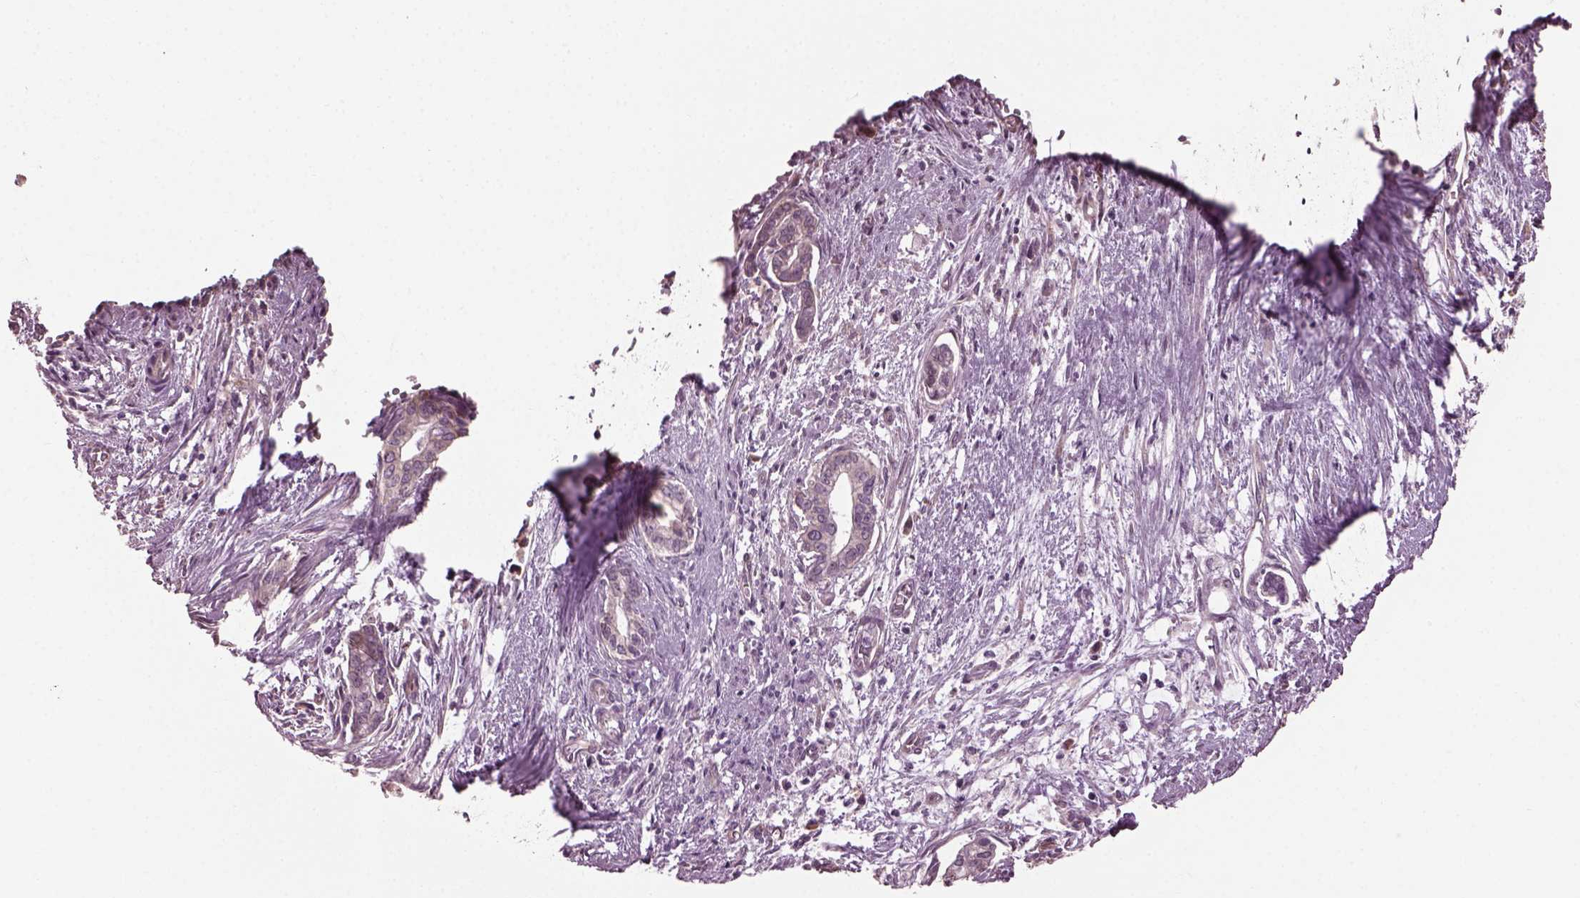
{"staining": {"intensity": "negative", "quantity": "none", "location": "none"}, "tissue": "cervical cancer", "cell_type": "Tumor cells", "image_type": "cancer", "snomed": [{"axis": "morphology", "description": "Adenocarcinoma, NOS"}, {"axis": "topography", "description": "Cervix"}], "caption": "Immunohistochemical staining of human cervical cancer exhibits no significant staining in tumor cells. Nuclei are stained in blue.", "gene": "CABP5", "patient": {"sex": "female", "age": 62}}